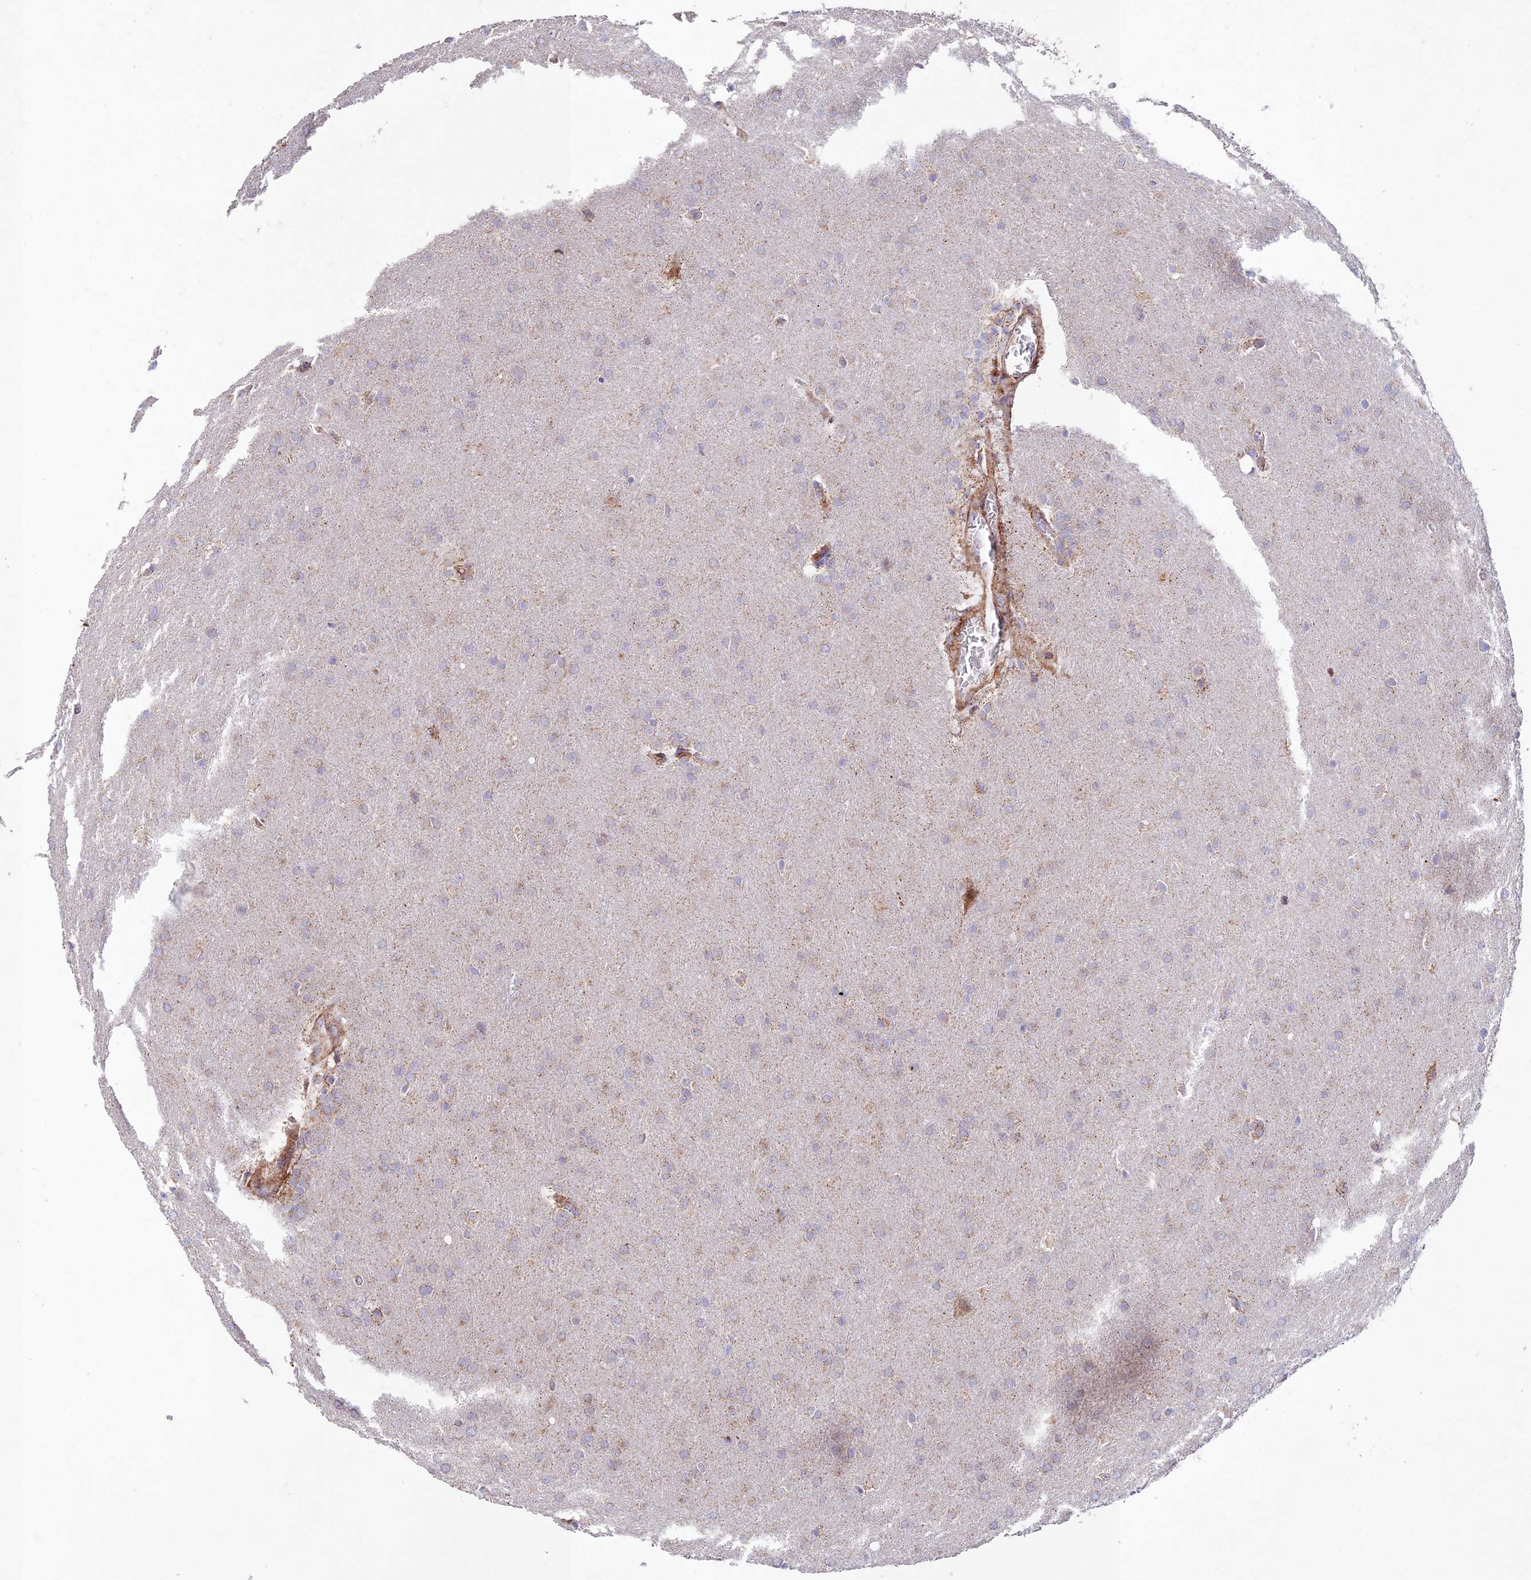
{"staining": {"intensity": "weak", "quantity": "<25%", "location": "cytoplasmic/membranous"}, "tissue": "glioma", "cell_type": "Tumor cells", "image_type": "cancer", "snomed": [{"axis": "morphology", "description": "Glioma, malignant, Low grade"}, {"axis": "topography", "description": "Brain"}], "caption": "The histopathology image demonstrates no significant staining in tumor cells of low-grade glioma (malignant). Brightfield microscopy of immunohistochemistry stained with DAB (3,3'-diaminobenzidine) (brown) and hematoxylin (blue), captured at high magnification.", "gene": "KHDC3L", "patient": {"sex": "female", "age": 32}}